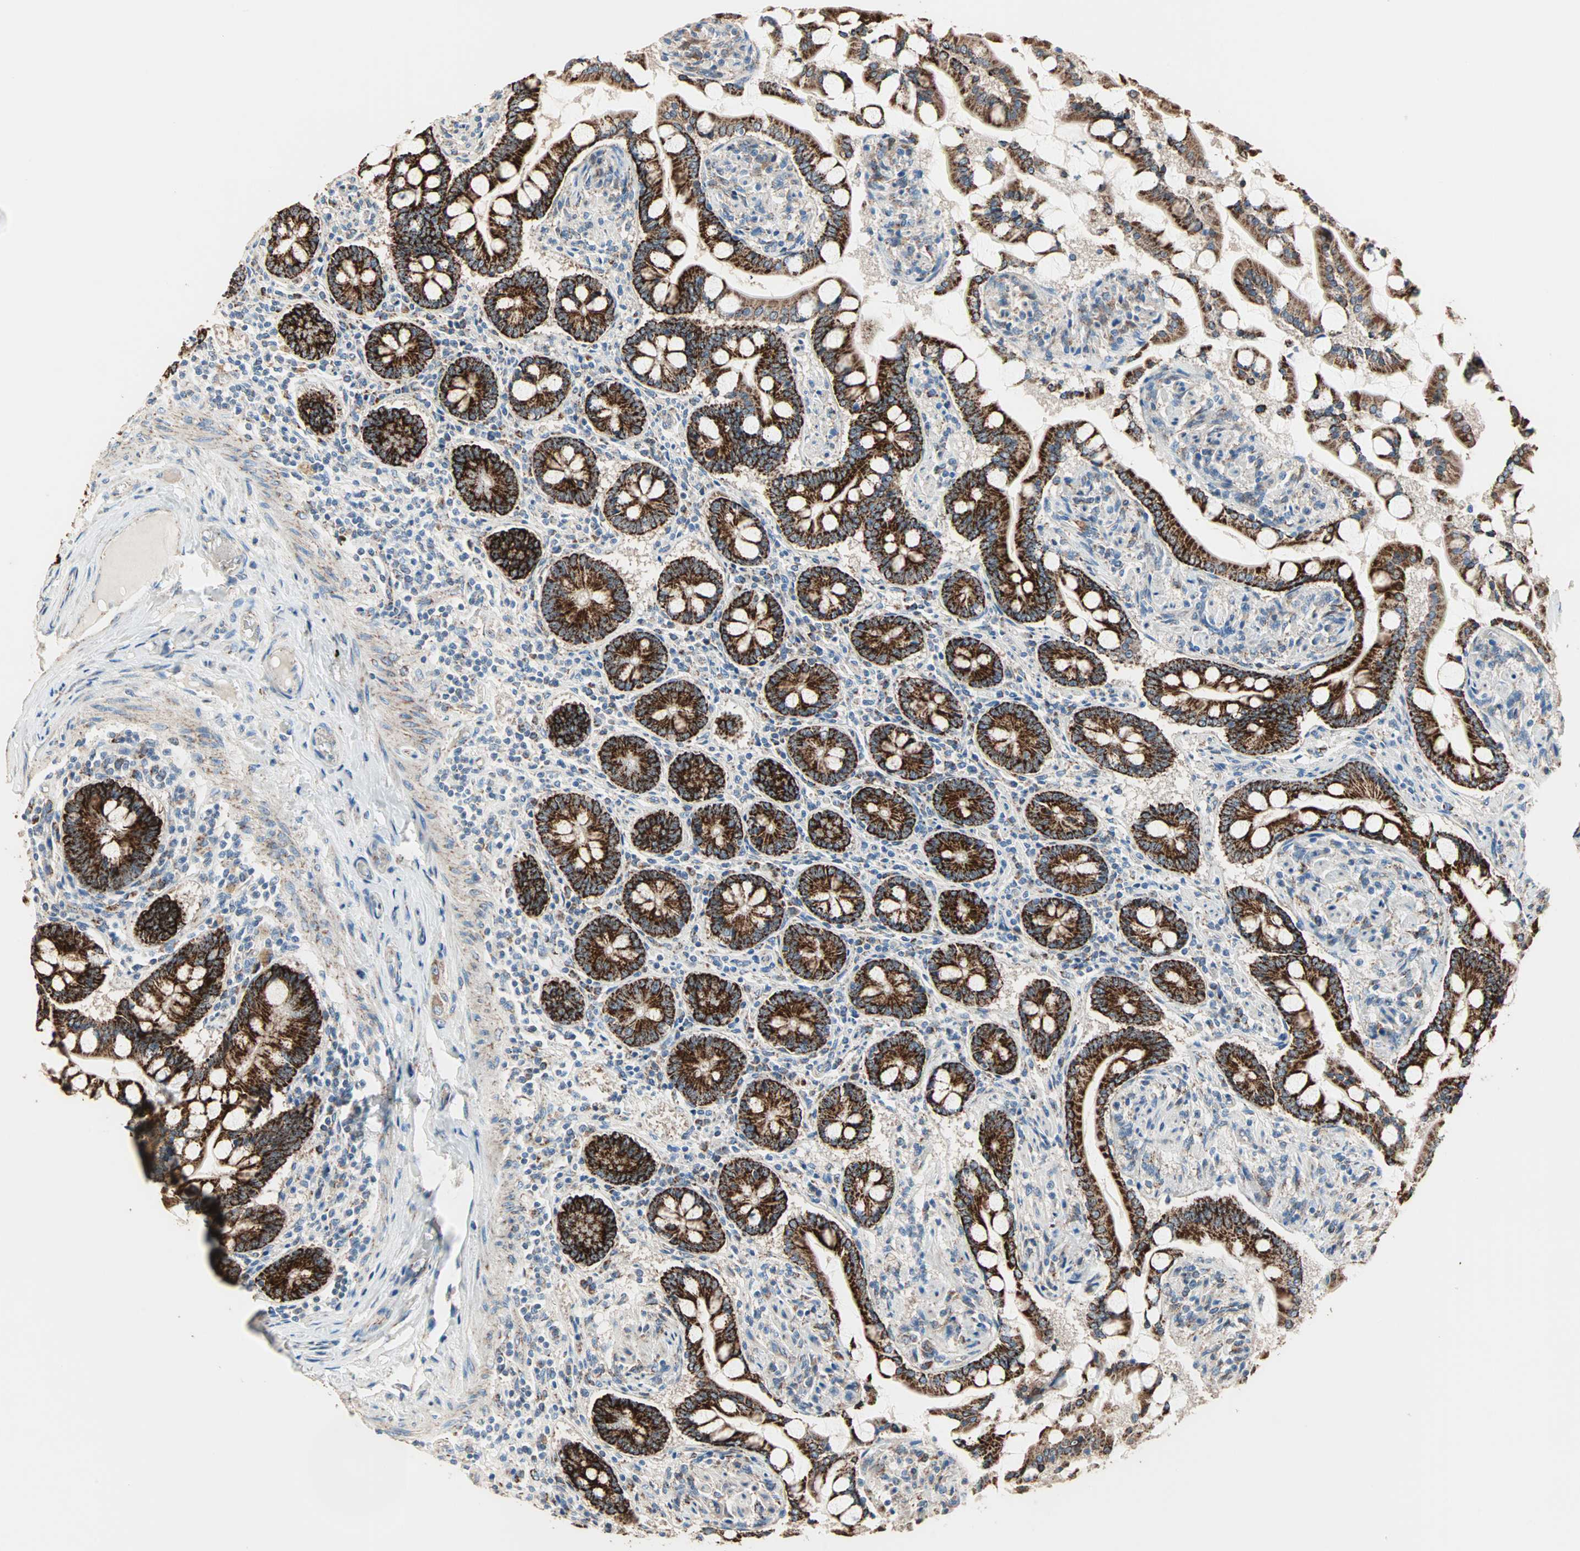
{"staining": {"intensity": "strong", "quantity": ">75%", "location": "cytoplasmic/membranous"}, "tissue": "small intestine", "cell_type": "Glandular cells", "image_type": "normal", "snomed": [{"axis": "morphology", "description": "Normal tissue, NOS"}, {"axis": "topography", "description": "Small intestine"}], "caption": "Immunohistochemical staining of benign small intestine reveals high levels of strong cytoplasmic/membranous staining in about >75% of glandular cells. (DAB (3,3'-diaminobenzidine) IHC, brown staining for protein, blue staining for nuclei).", "gene": "TST", "patient": {"sex": "male", "age": 41}}